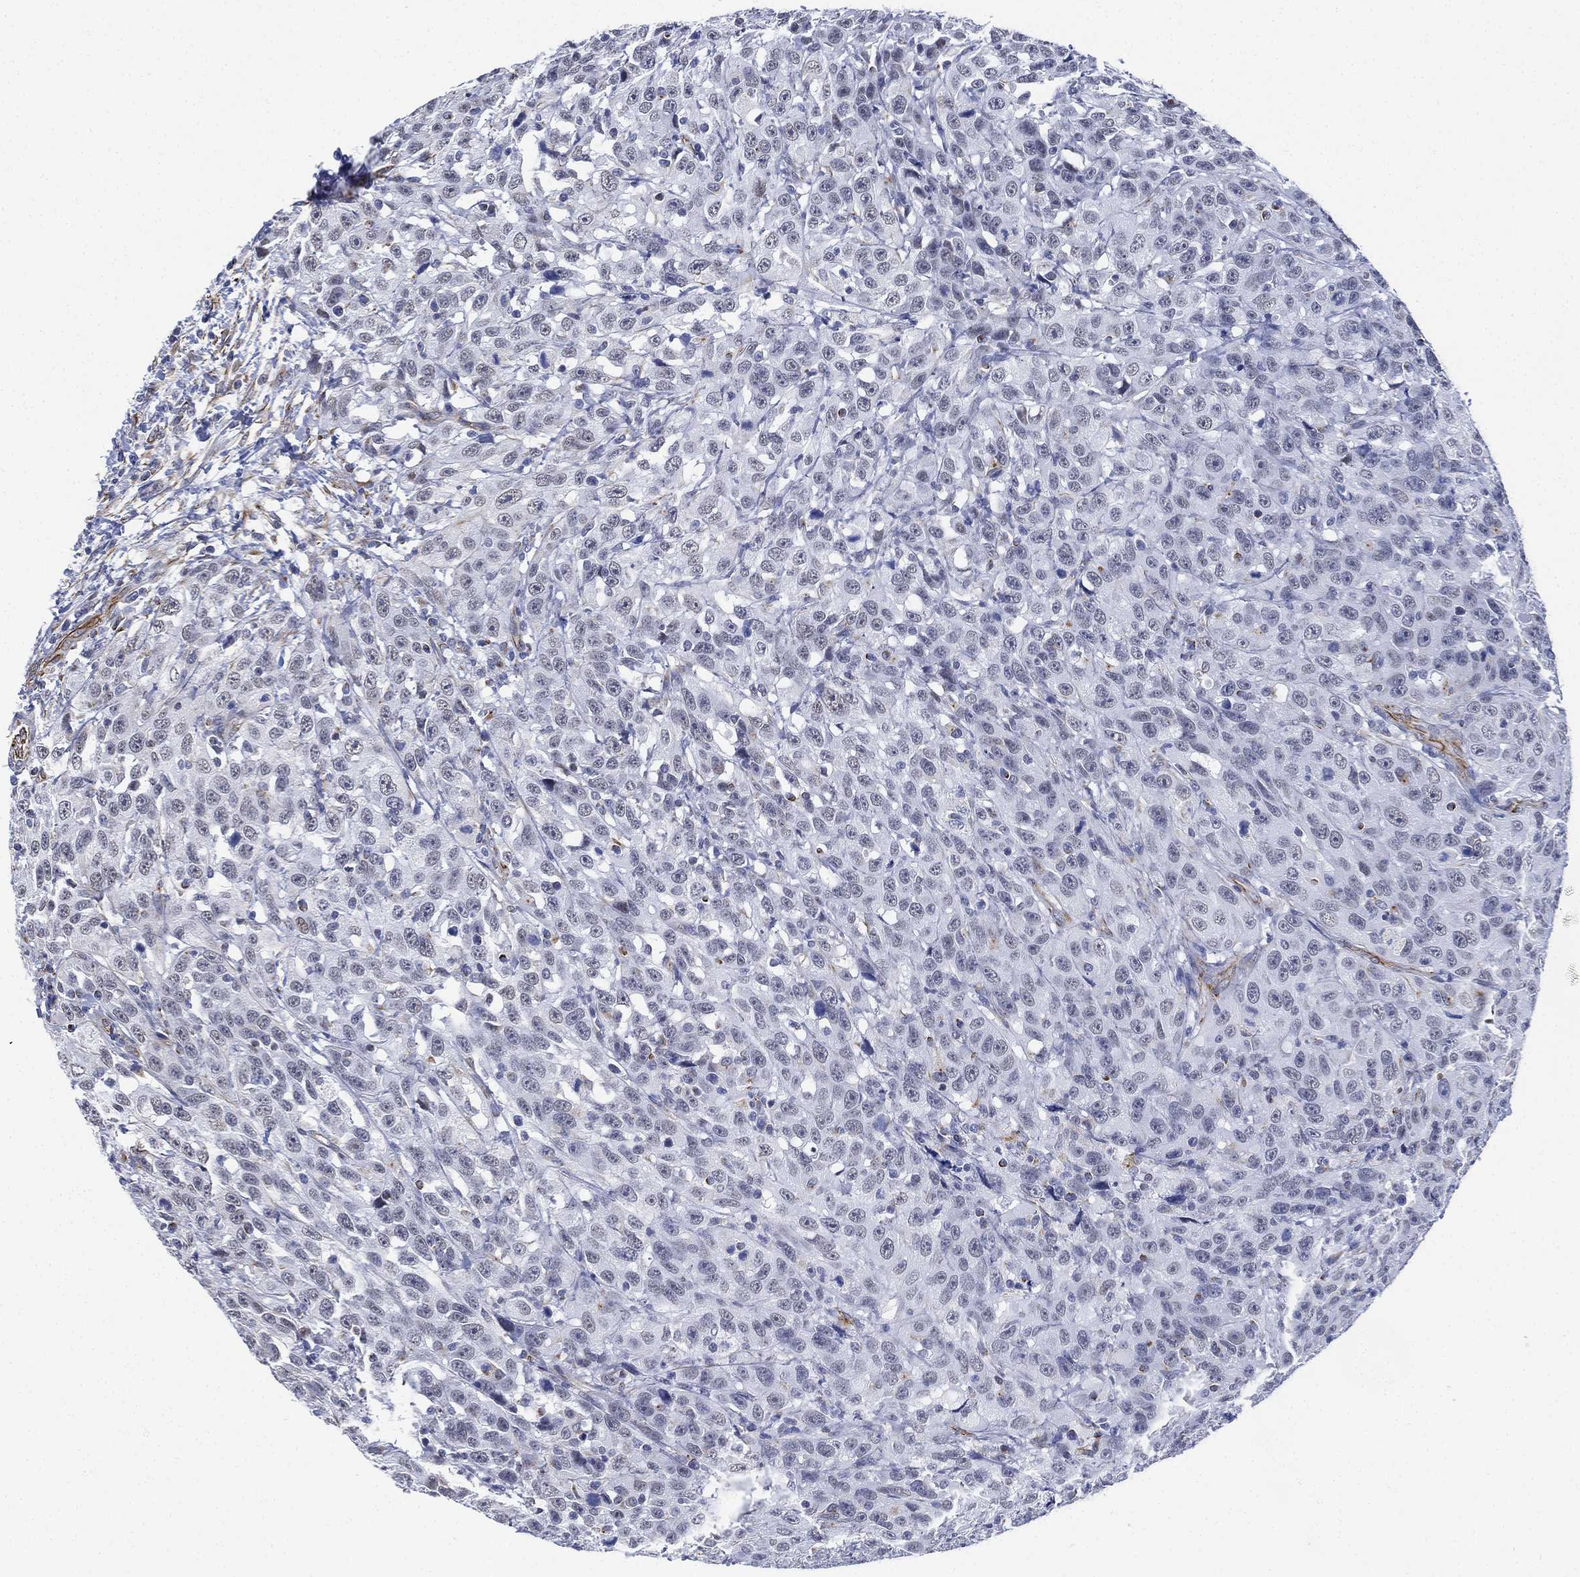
{"staining": {"intensity": "moderate", "quantity": "<25%", "location": "cytoplasmic/membranous"}, "tissue": "urothelial cancer", "cell_type": "Tumor cells", "image_type": "cancer", "snomed": [{"axis": "morphology", "description": "Urothelial carcinoma, NOS"}, {"axis": "morphology", "description": "Urothelial carcinoma, High grade"}, {"axis": "topography", "description": "Urinary bladder"}], "caption": "IHC (DAB) staining of high-grade urothelial carcinoma shows moderate cytoplasmic/membranous protein positivity in about <25% of tumor cells. (brown staining indicates protein expression, while blue staining denotes nuclei).", "gene": "PSKH2", "patient": {"sex": "female", "age": 73}}